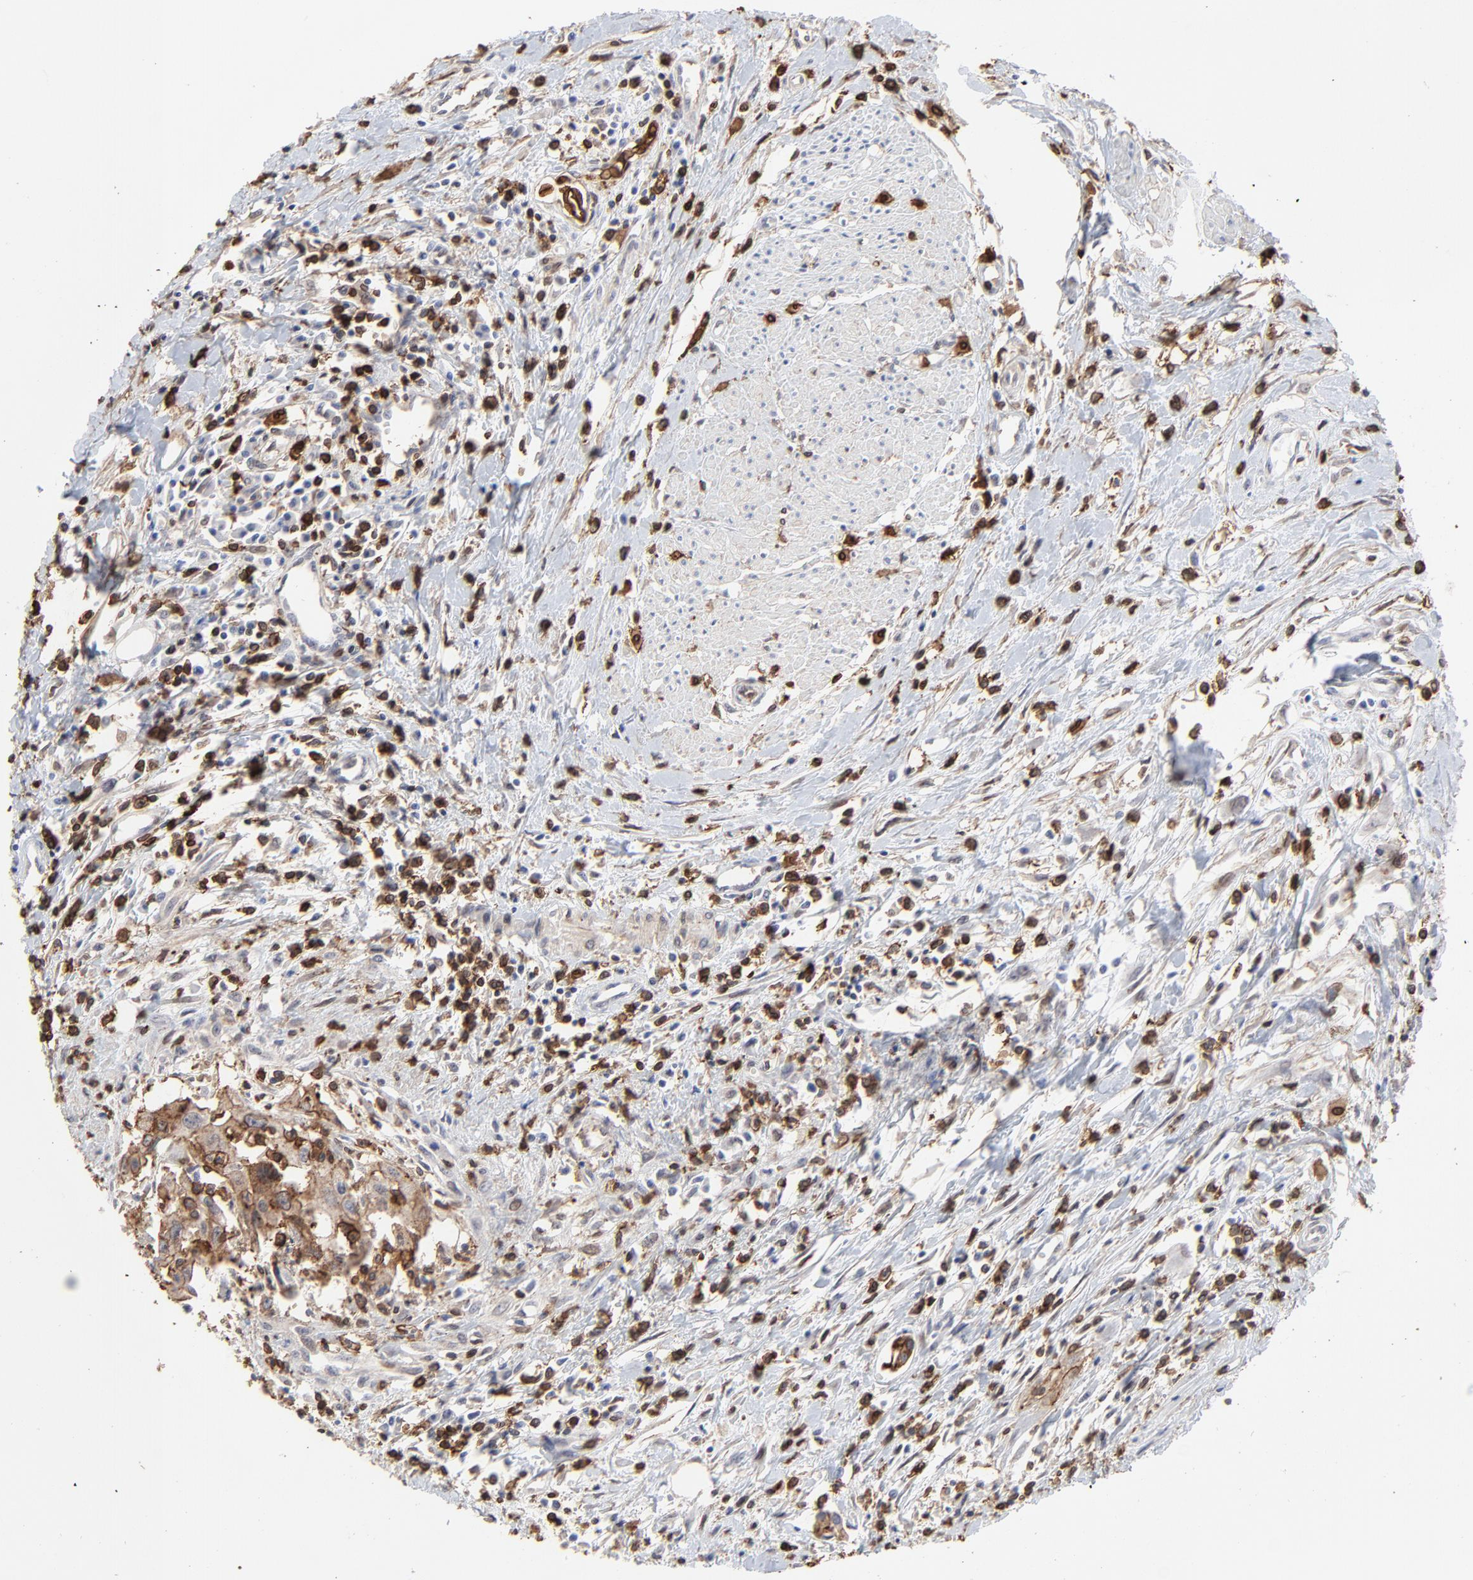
{"staining": {"intensity": "moderate", "quantity": "25%-75%", "location": "cytoplasmic/membranous,nuclear"}, "tissue": "urothelial cancer", "cell_type": "Tumor cells", "image_type": "cancer", "snomed": [{"axis": "morphology", "description": "Urothelial carcinoma, High grade"}, {"axis": "topography", "description": "Urinary bladder"}], "caption": "This is an image of immunohistochemistry staining of urothelial carcinoma (high-grade), which shows moderate staining in the cytoplasmic/membranous and nuclear of tumor cells.", "gene": "SLC6A14", "patient": {"sex": "male", "age": 66}}